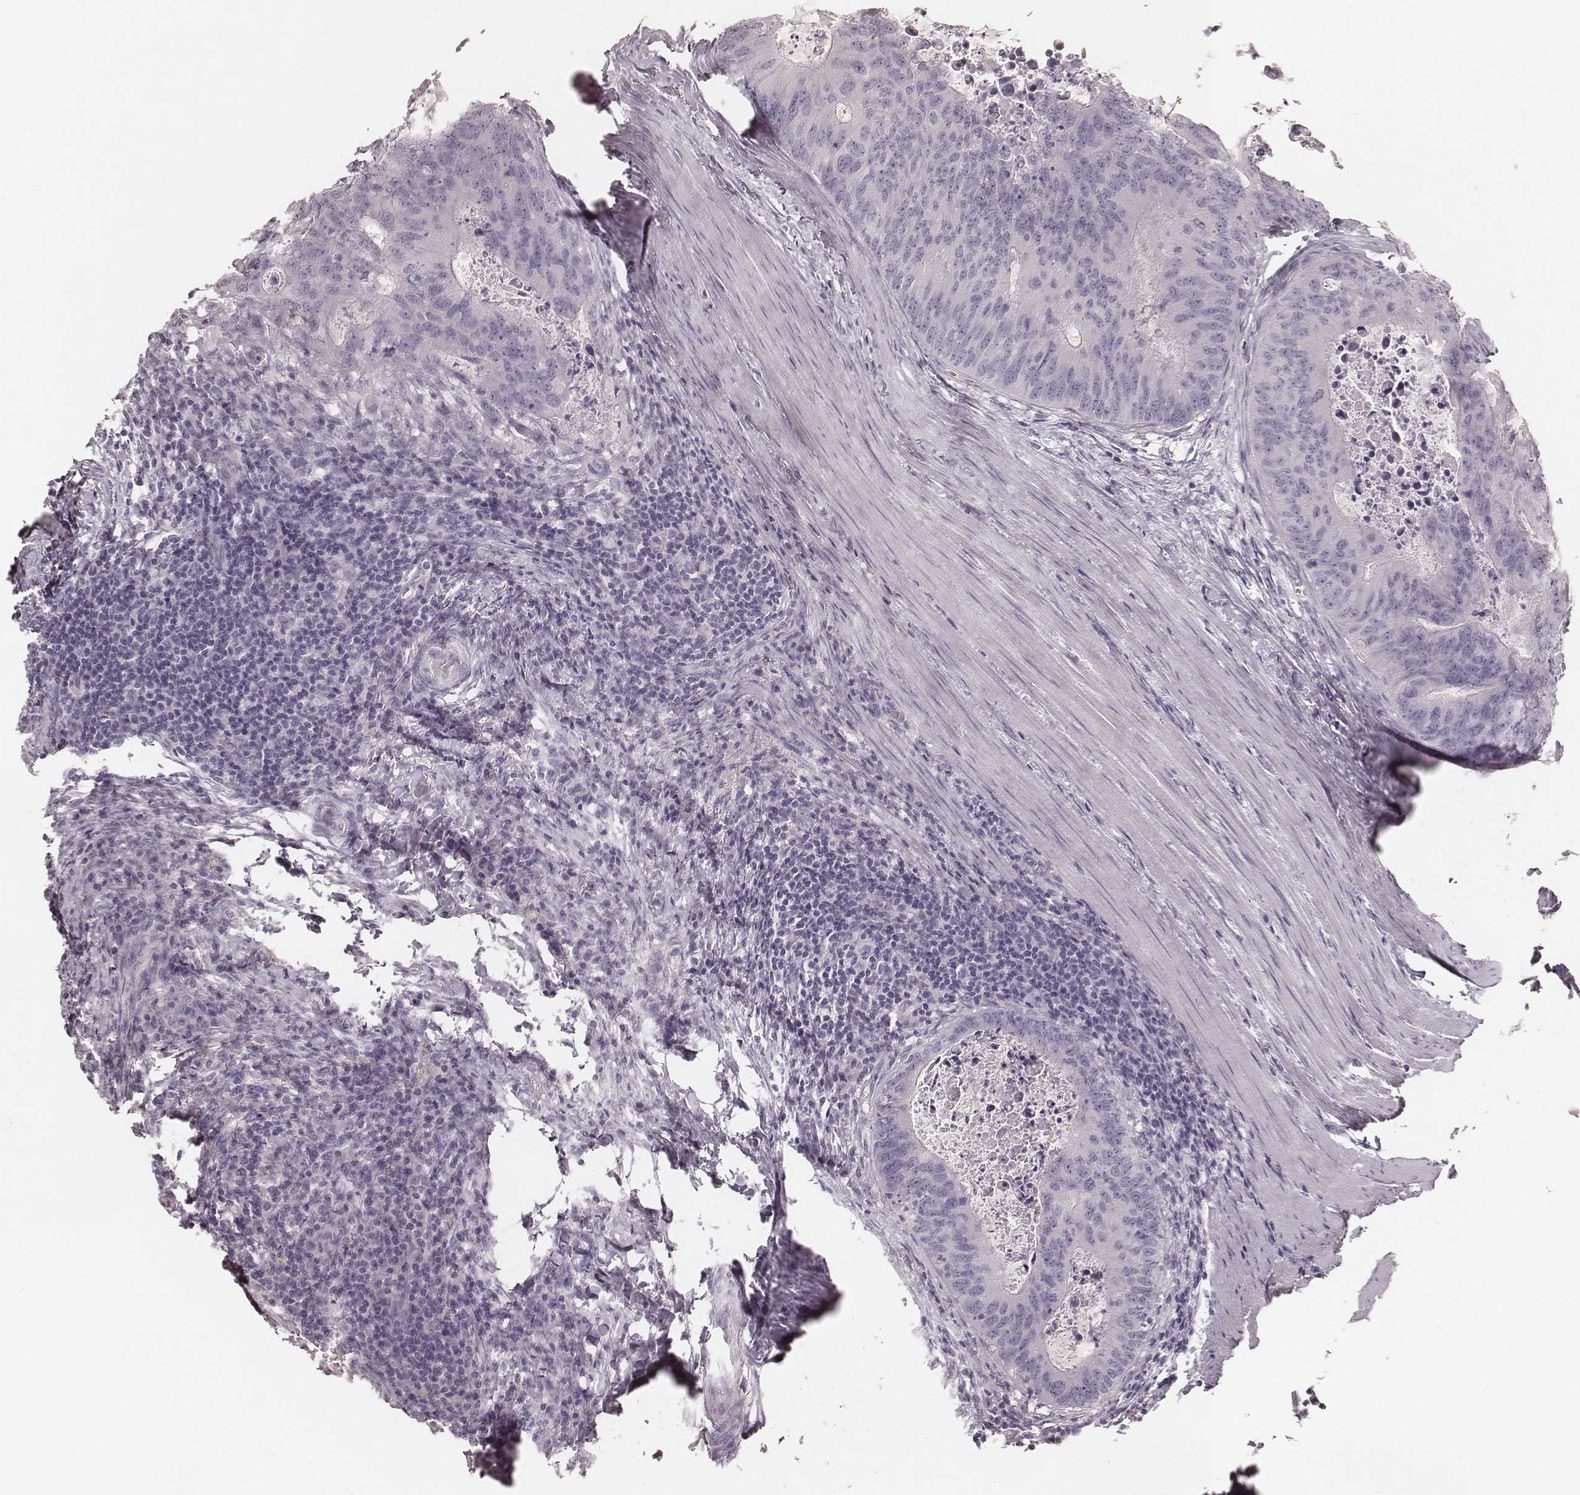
{"staining": {"intensity": "negative", "quantity": "none", "location": "none"}, "tissue": "colorectal cancer", "cell_type": "Tumor cells", "image_type": "cancer", "snomed": [{"axis": "morphology", "description": "Adenocarcinoma, NOS"}, {"axis": "topography", "description": "Colon"}], "caption": "Histopathology image shows no protein positivity in tumor cells of colorectal cancer tissue. The staining was performed using DAB (3,3'-diaminobenzidine) to visualize the protein expression in brown, while the nuclei were stained in blue with hematoxylin (Magnification: 20x).", "gene": "KRT26", "patient": {"sex": "male", "age": 67}}